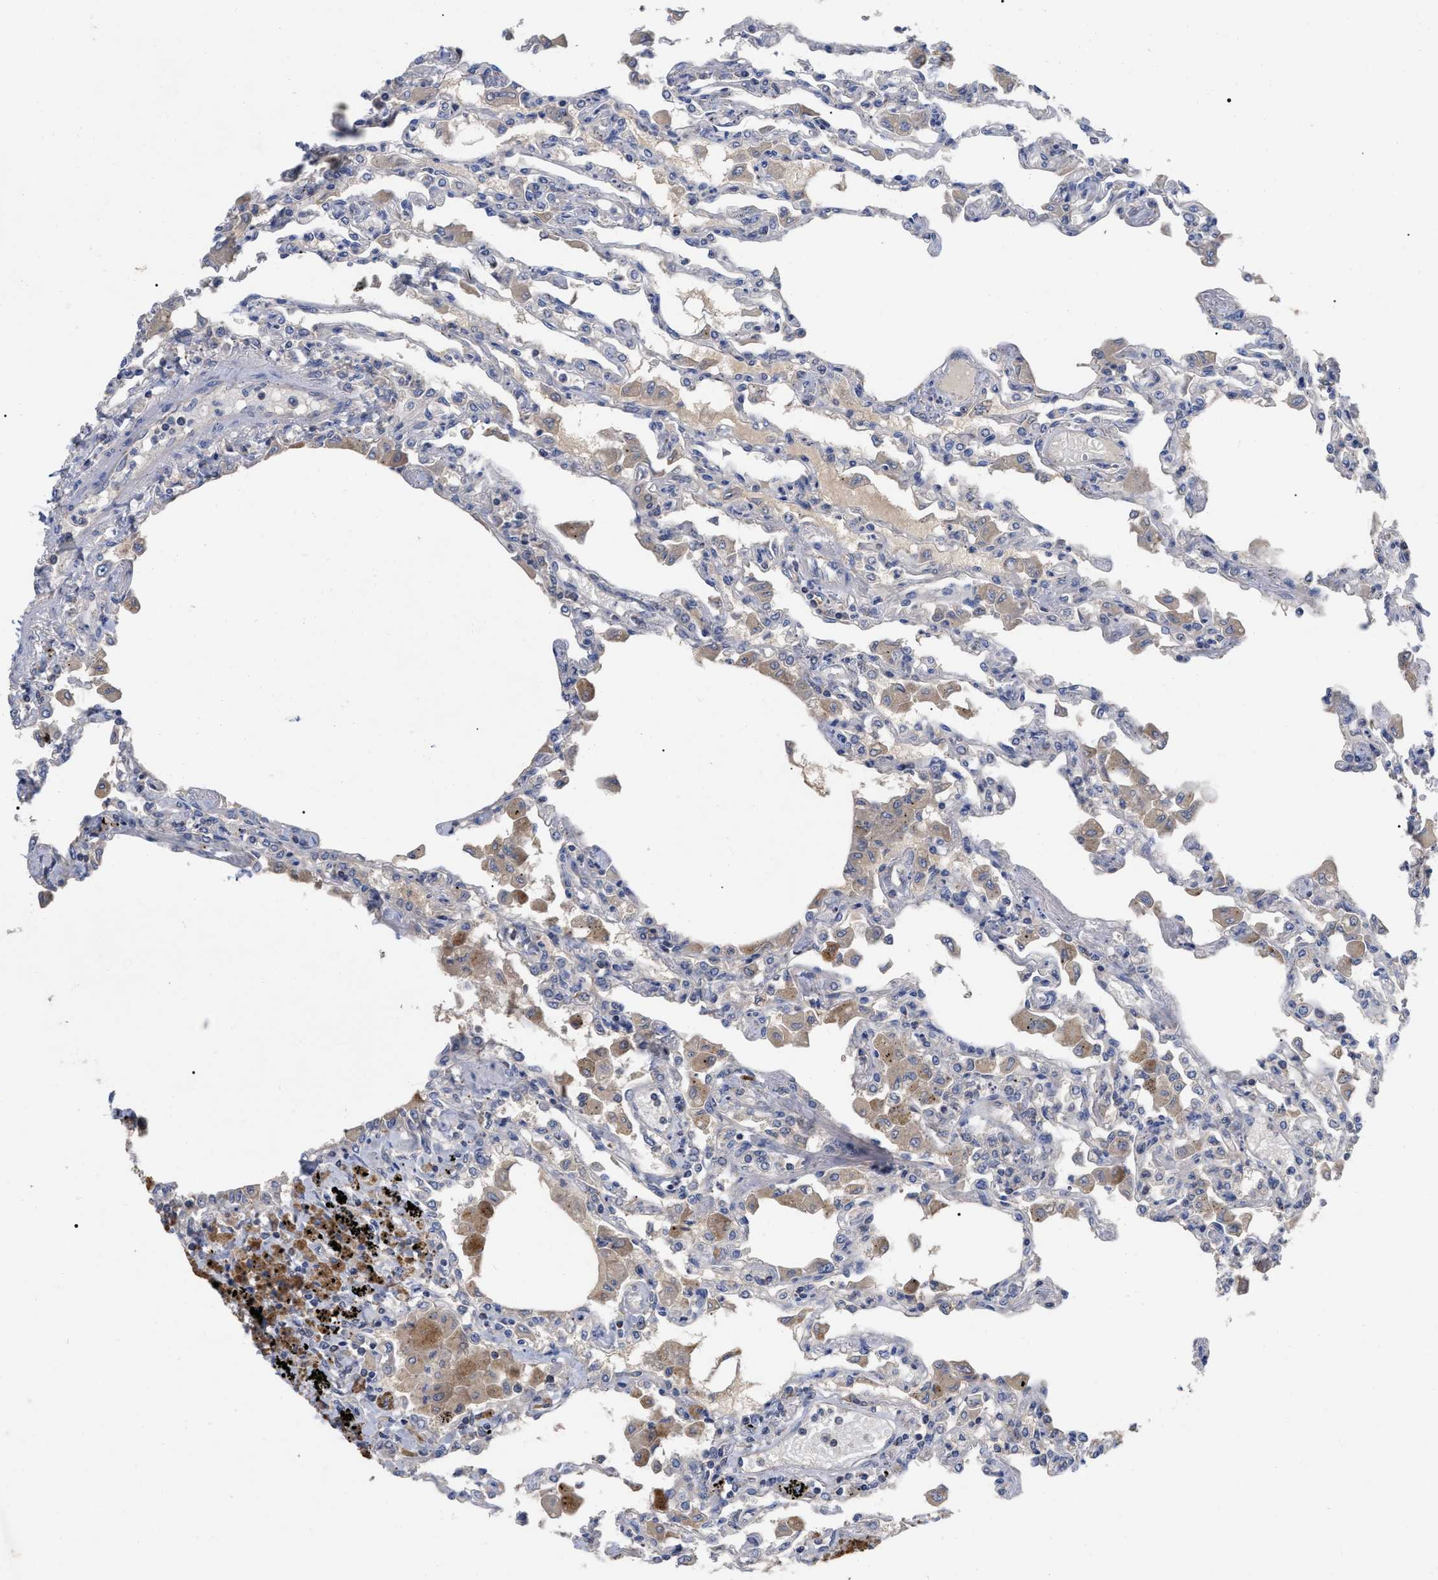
{"staining": {"intensity": "weak", "quantity": "<25%", "location": "cytoplasmic/membranous"}, "tissue": "lung", "cell_type": "Alveolar cells", "image_type": "normal", "snomed": [{"axis": "morphology", "description": "Normal tissue, NOS"}, {"axis": "topography", "description": "Bronchus"}, {"axis": "topography", "description": "Lung"}], "caption": "Immunohistochemistry (IHC) image of benign lung: human lung stained with DAB (3,3'-diaminobenzidine) displays no significant protein positivity in alveolar cells.", "gene": "RAP1GDS1", "patient": {"sex": "female", "age": 49}}